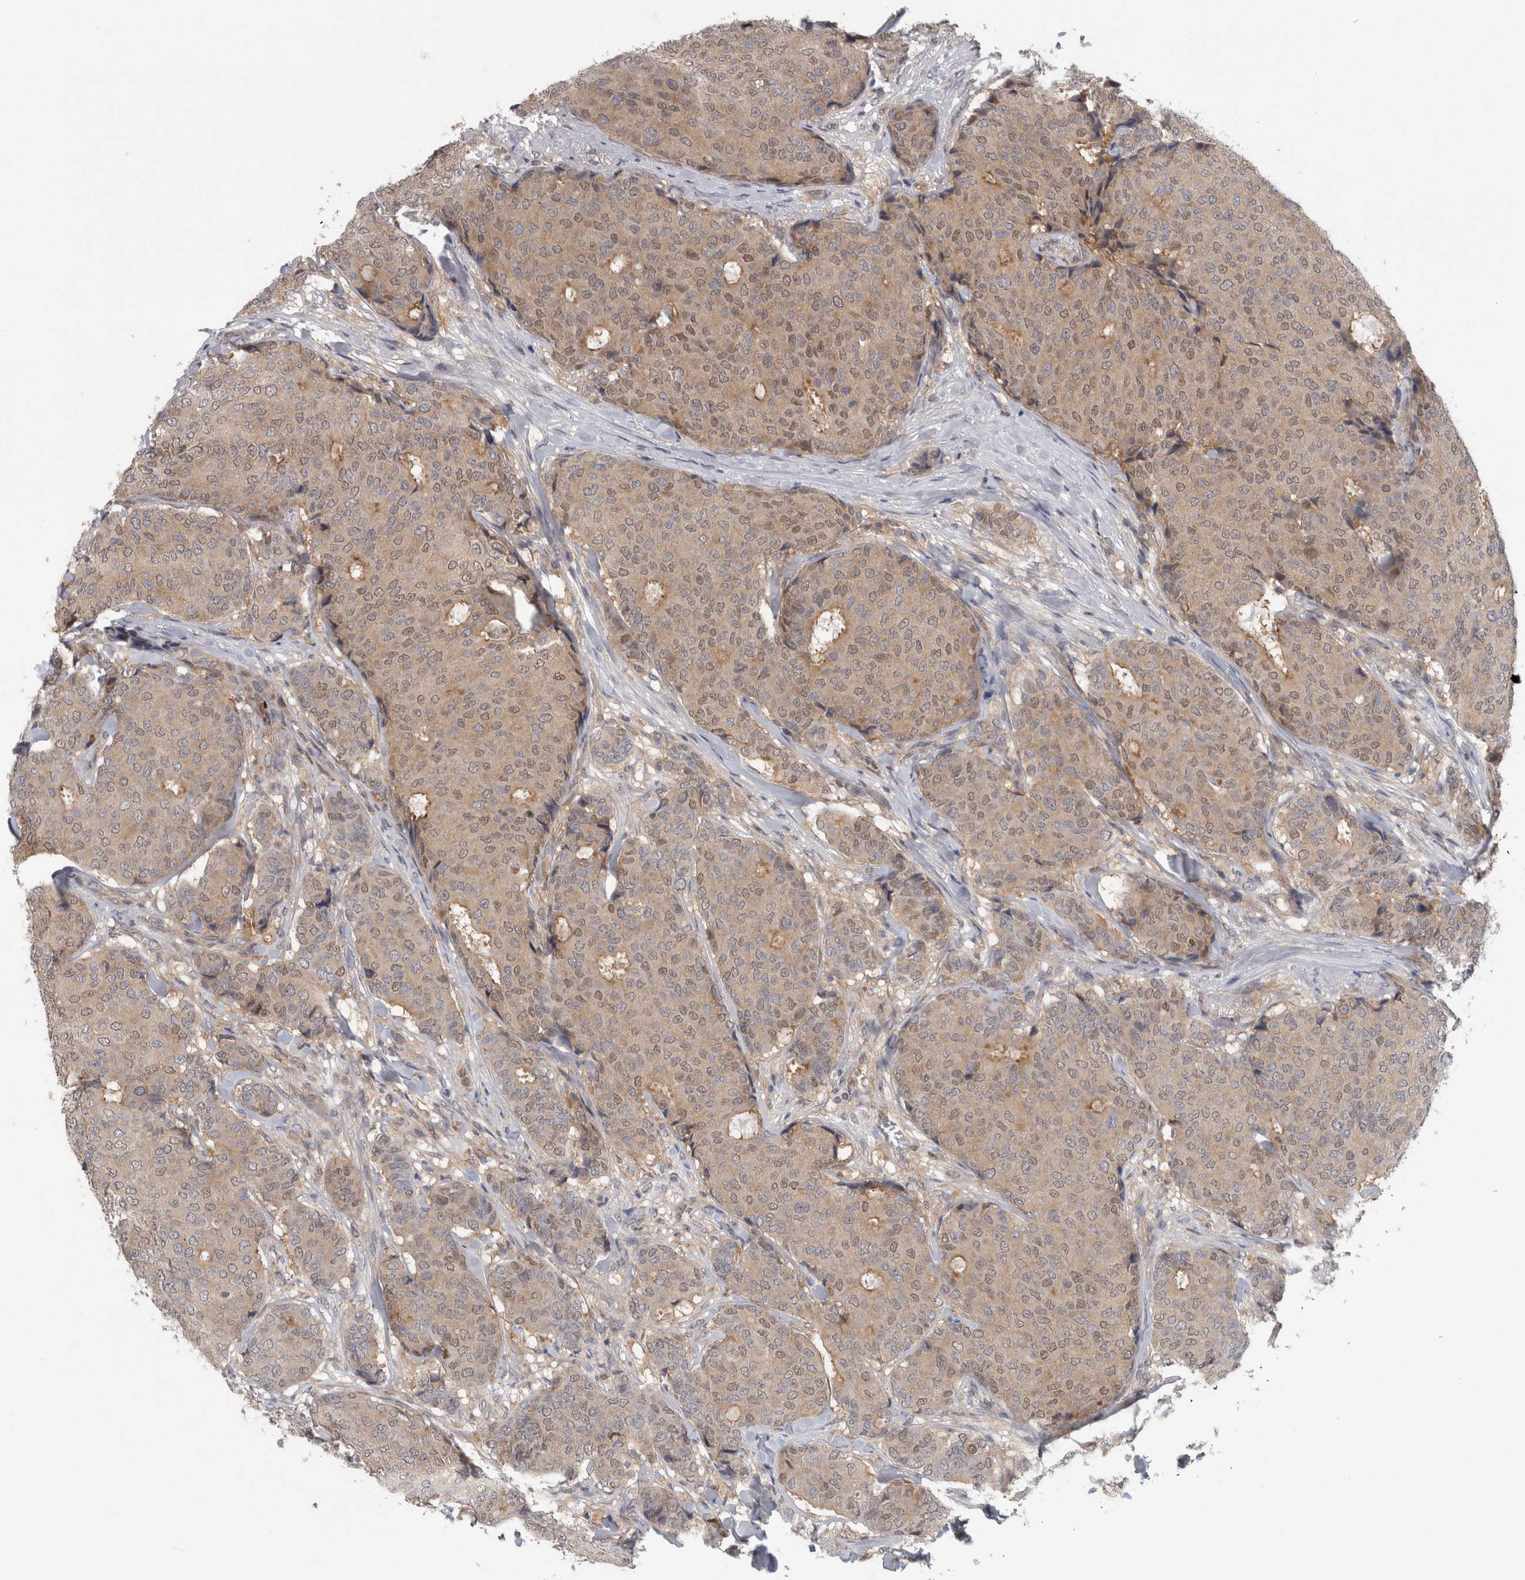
{"staining": {"intensity": "weak", "quantity": "25%-75%", "location": "cytoplasmic/membranous,nuclear"}, "tissue": "breast cancer", "cell_type": "Tumor cells", "image_type": "cancer", "snomed": [{"axis": "morphology", "description": "Duct carcinoma"}, {"axis": "topography", "description": "Breast"}], "caption": "Immunohistochemical staining of breast cancer (infiltrating ductal carcinoma) shows low levels of weak cytoplasmic/membranous and nuclear positivity in approximately 25%-75% of tumor cells.", "gene": "PIGP", "patient": {"sex": "female", "age": 75}}